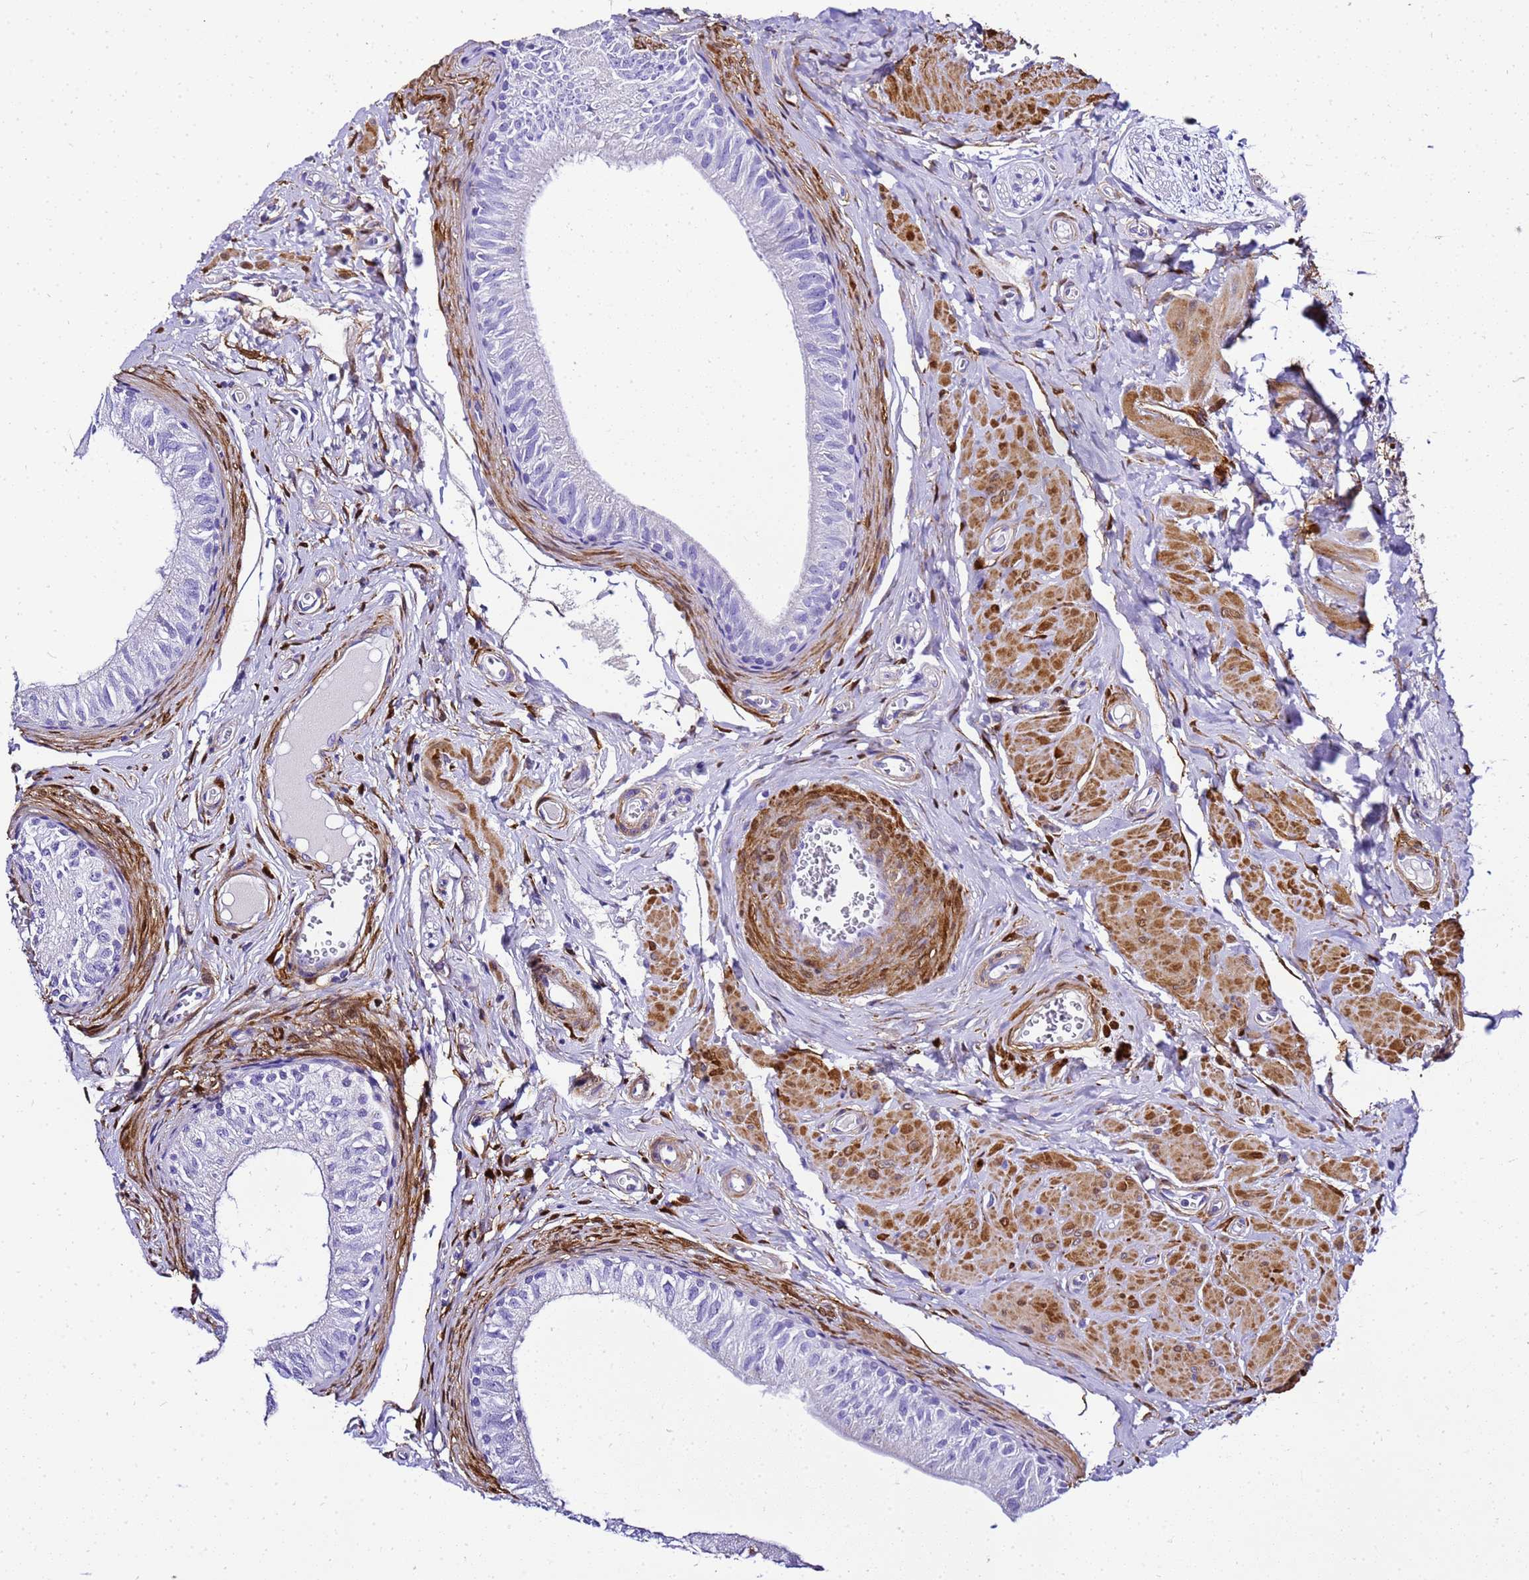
{"staining": {"intensity": "negative", "quantity": "none", "location": "none"}, "tissue": "epididymis", "cell_type": "Glandular cells", "image_type": "normal", "snomed": [{"axis": "morphology", "description": "Normal tissue, NOS"}, {"axis": "topography", "description": "Epididymis"}], "caption": "A histopathology image of epididymis stained for a protein displays no brown staining in glandular cells. Brightfield microscopy of immunohistochemistry (IHC) stained with DAB (brown) and hematoxylin (blue), captured at high magnification.", "gene": "HSPB6", "patient": {"sex": "male", "age": 42}}